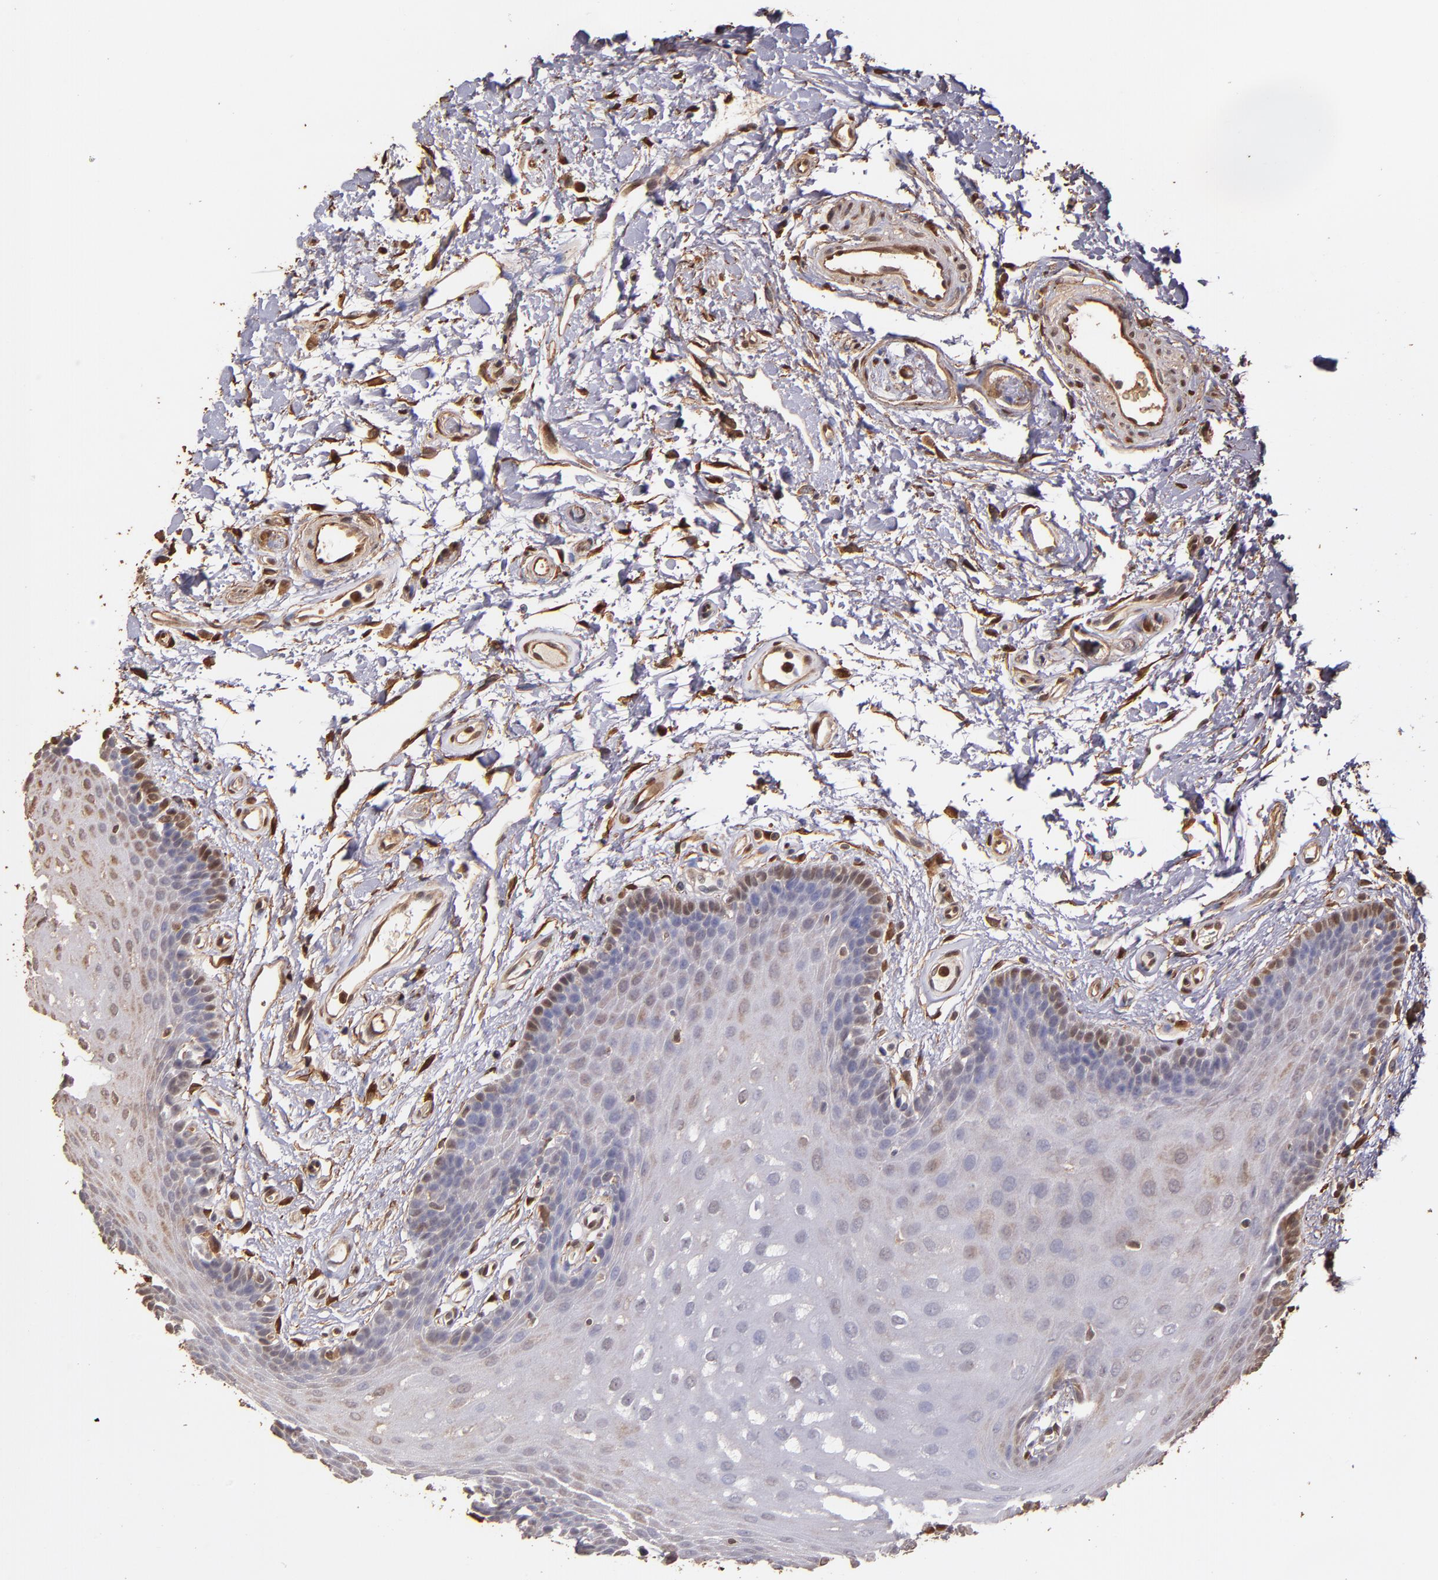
{"staining": {"intensity": "moderate", "quantity": ">75%", "location": "cytoplasmic/membranous,nuclear"}, "tissue": "oral mucosa", "cell_type": "Squamous epithelial cells", "image_type": "normal", "snomed": [{"axis": "morphology", "description": "Normal tissue, NOS"}, {"axis": "topography", "description": "Oral tissue"}], "caption": "Unremarkable oral mucosa was stained to show a protein in brown. There is medium levels of moderate cytoplasmic/membranous,nuclear positivity in approximately >75% of squamous epithelial cells.", "gene": "S100A6", "patient": {"sex": "male", "age": 62}}